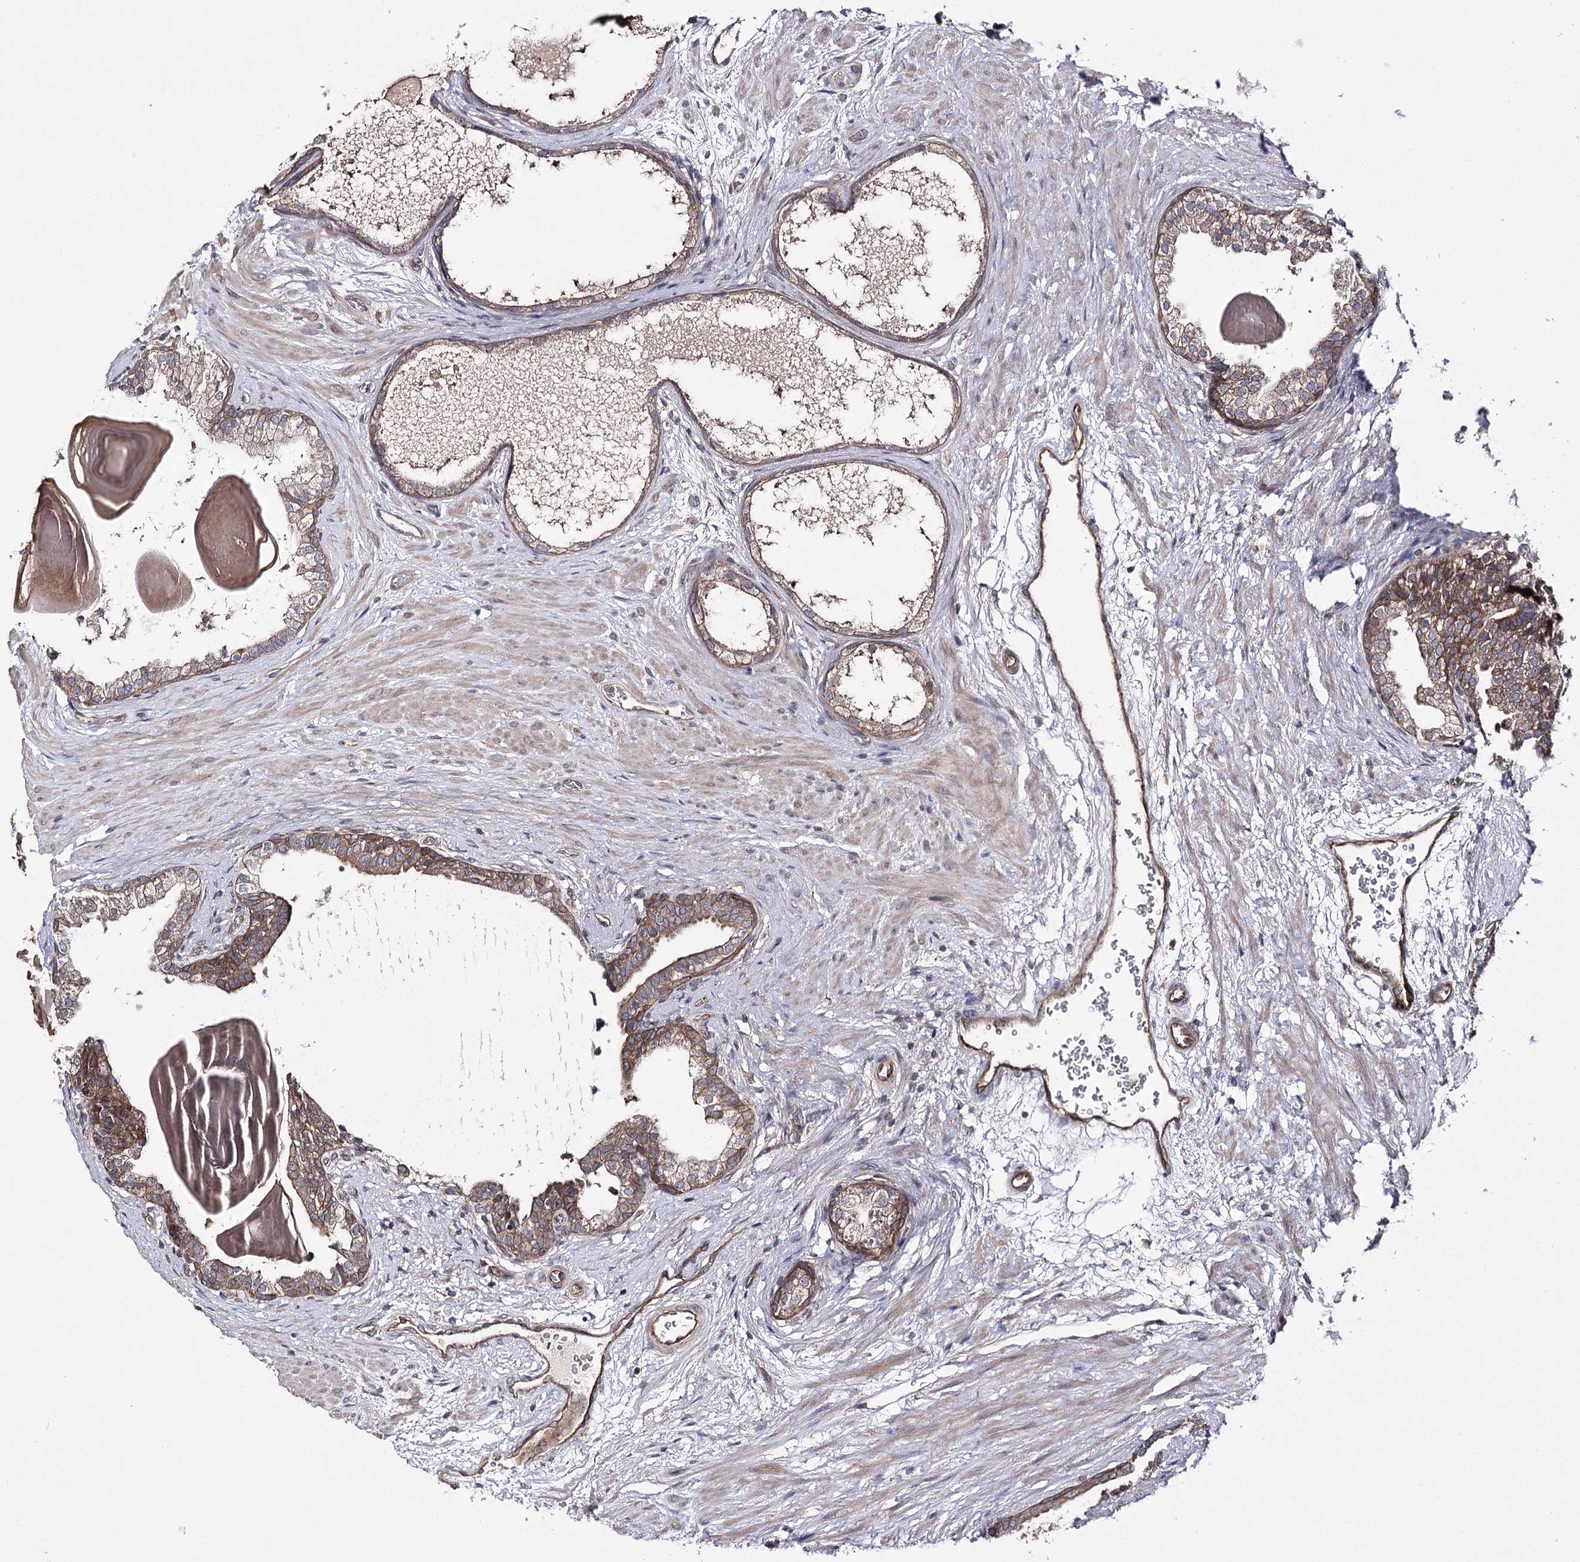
{"staining": {"intensity": "moderate", "quantity": "25%-75%", "location": "cytoplasmic/membranous"}, "tissue": "prostate", "cell_type": "Glandular cells", "image_type": "normal", "snomed": [{"axis": "morphology", "description": "Normal tissue, NOS"}, {"axis": "topography", "description": "Prostate"}], "caption": "This image displays benign prostate stained with immunohistochemistry (IHC) to label a protein in brown. The cytoplasmic/membranous of glandular cells show moderate positivity for the protein. Nuclei are counter-stained blue.", "gene": "BCR", "patient": {"sex": "male", "age": 48}}